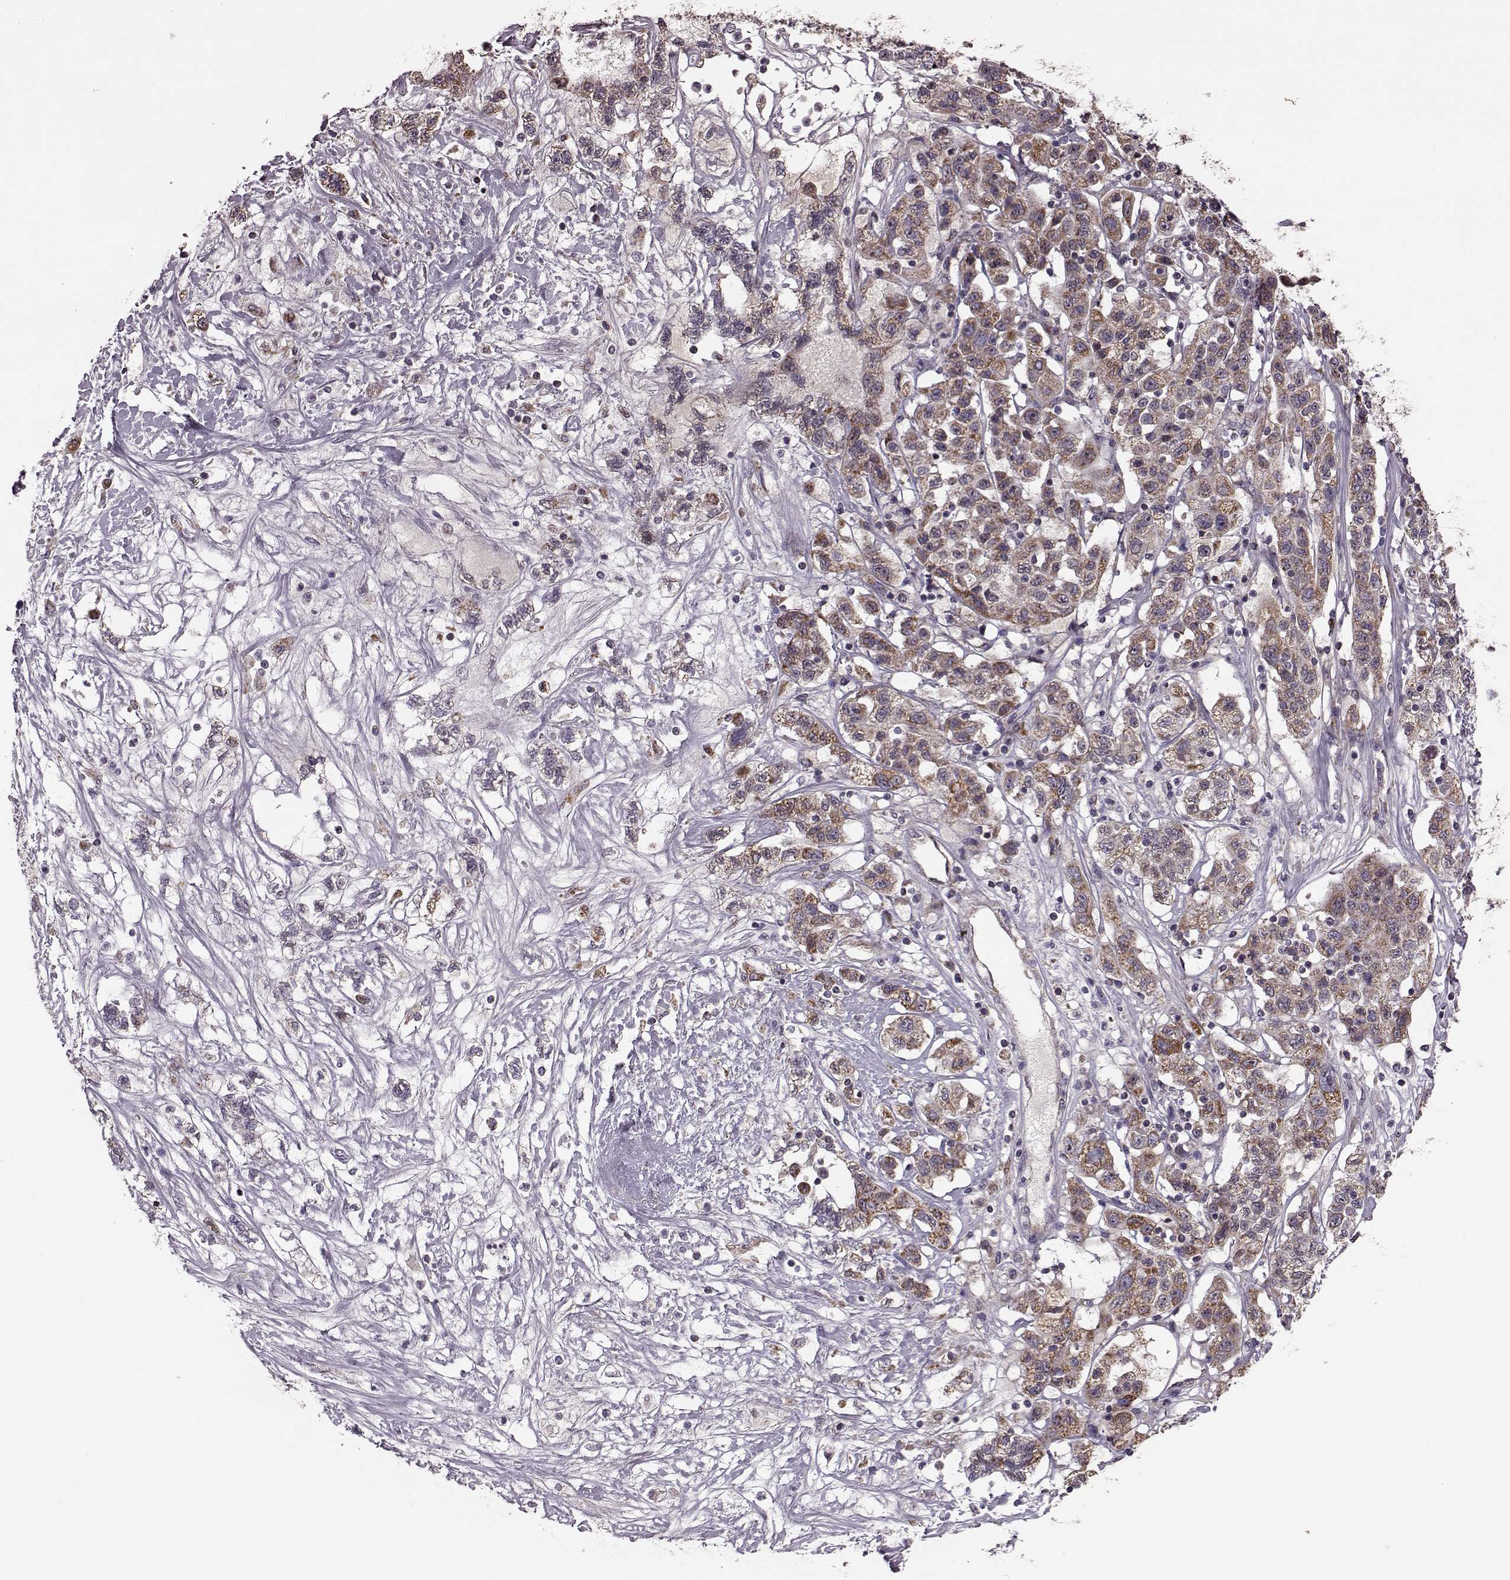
{"staining": {"intensity": "strong", "quantity": ">75%", "location": "cytoplasmic/membranous"}, "tissue": "liver cancer", "cell_type": "Tumor cells", "image_type": "cancer", "snomed": [{"axis": "morphology", "description": "Adenocarcinoma, NOS"}, {"axis": "morphology", "description": "Cholangiocarcinoma"}, {"axis": "topography", "description": "Liver"}], "caption": "Immunohistochemical staining of liver cancer (cholangiocarcinoma) reveals strong cytoplasmic/membranous protein positivity in approximately >75% of tumor cells.", "gene": "PUDP", "patient": {"sex": "male", "age": 64}}